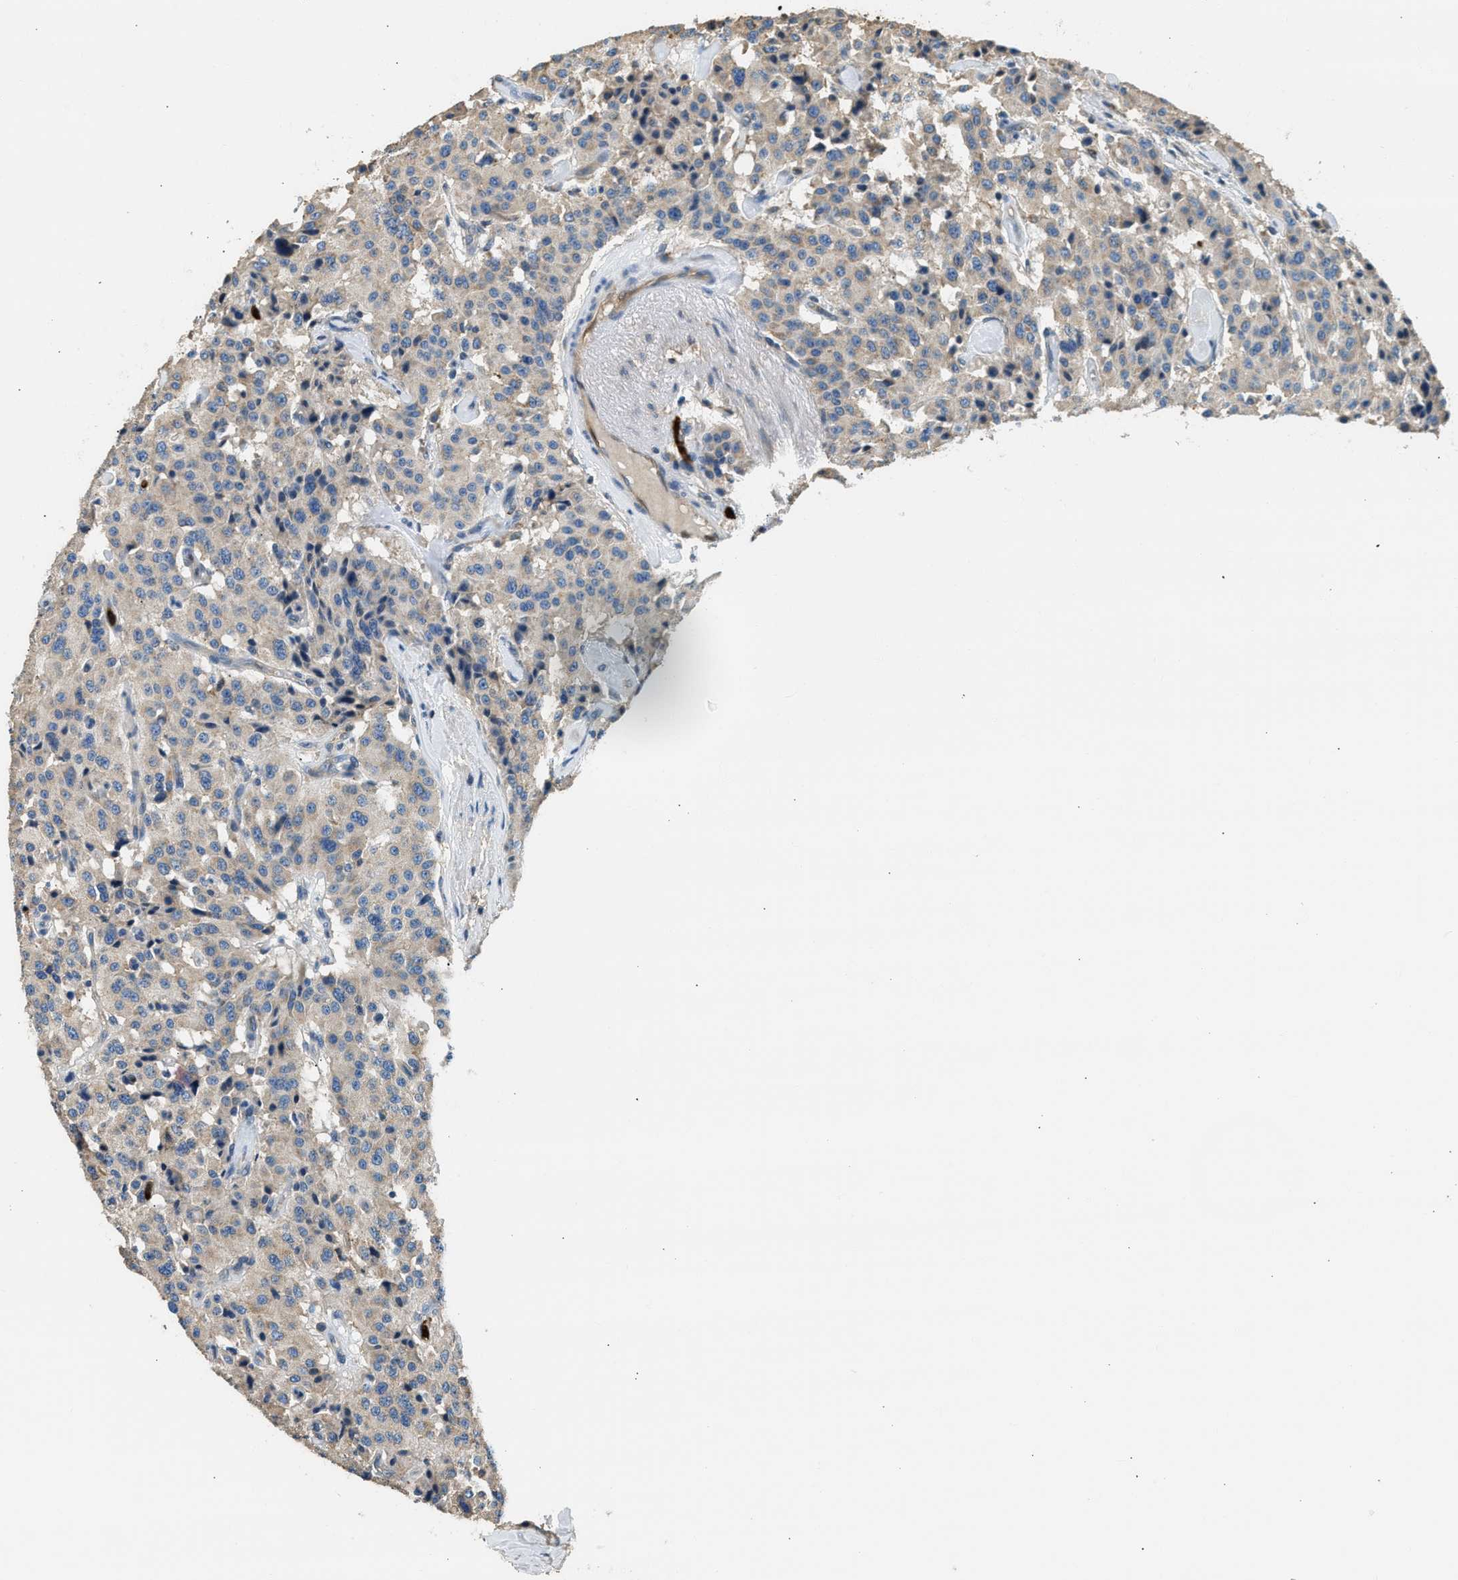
{"staining": {"intensity": "weak", "quantity": "25%-75%", "location": "cytoplasmic/membranous"}, "tissue": "carcinoid", "cell_type": "Tumor cells", "image_type": "cancer", "snomed": [{"axis": "morphology", "description": "Carcinoid, malignant, NOS"}, {"axis": "topography", "description": "Lung"}], "caption": "DAB (3,3'-diaminobenzidine) immunohistochemical staining of human carcinoid demonstrates weak cytoplasmic/membranous protein staining in approximately 25%-75% of tumor cells. (IHC, brightfield microscopy, high magnification).", "gene": "ANXA3", "patient": {"sex": "male", "age": 30}}